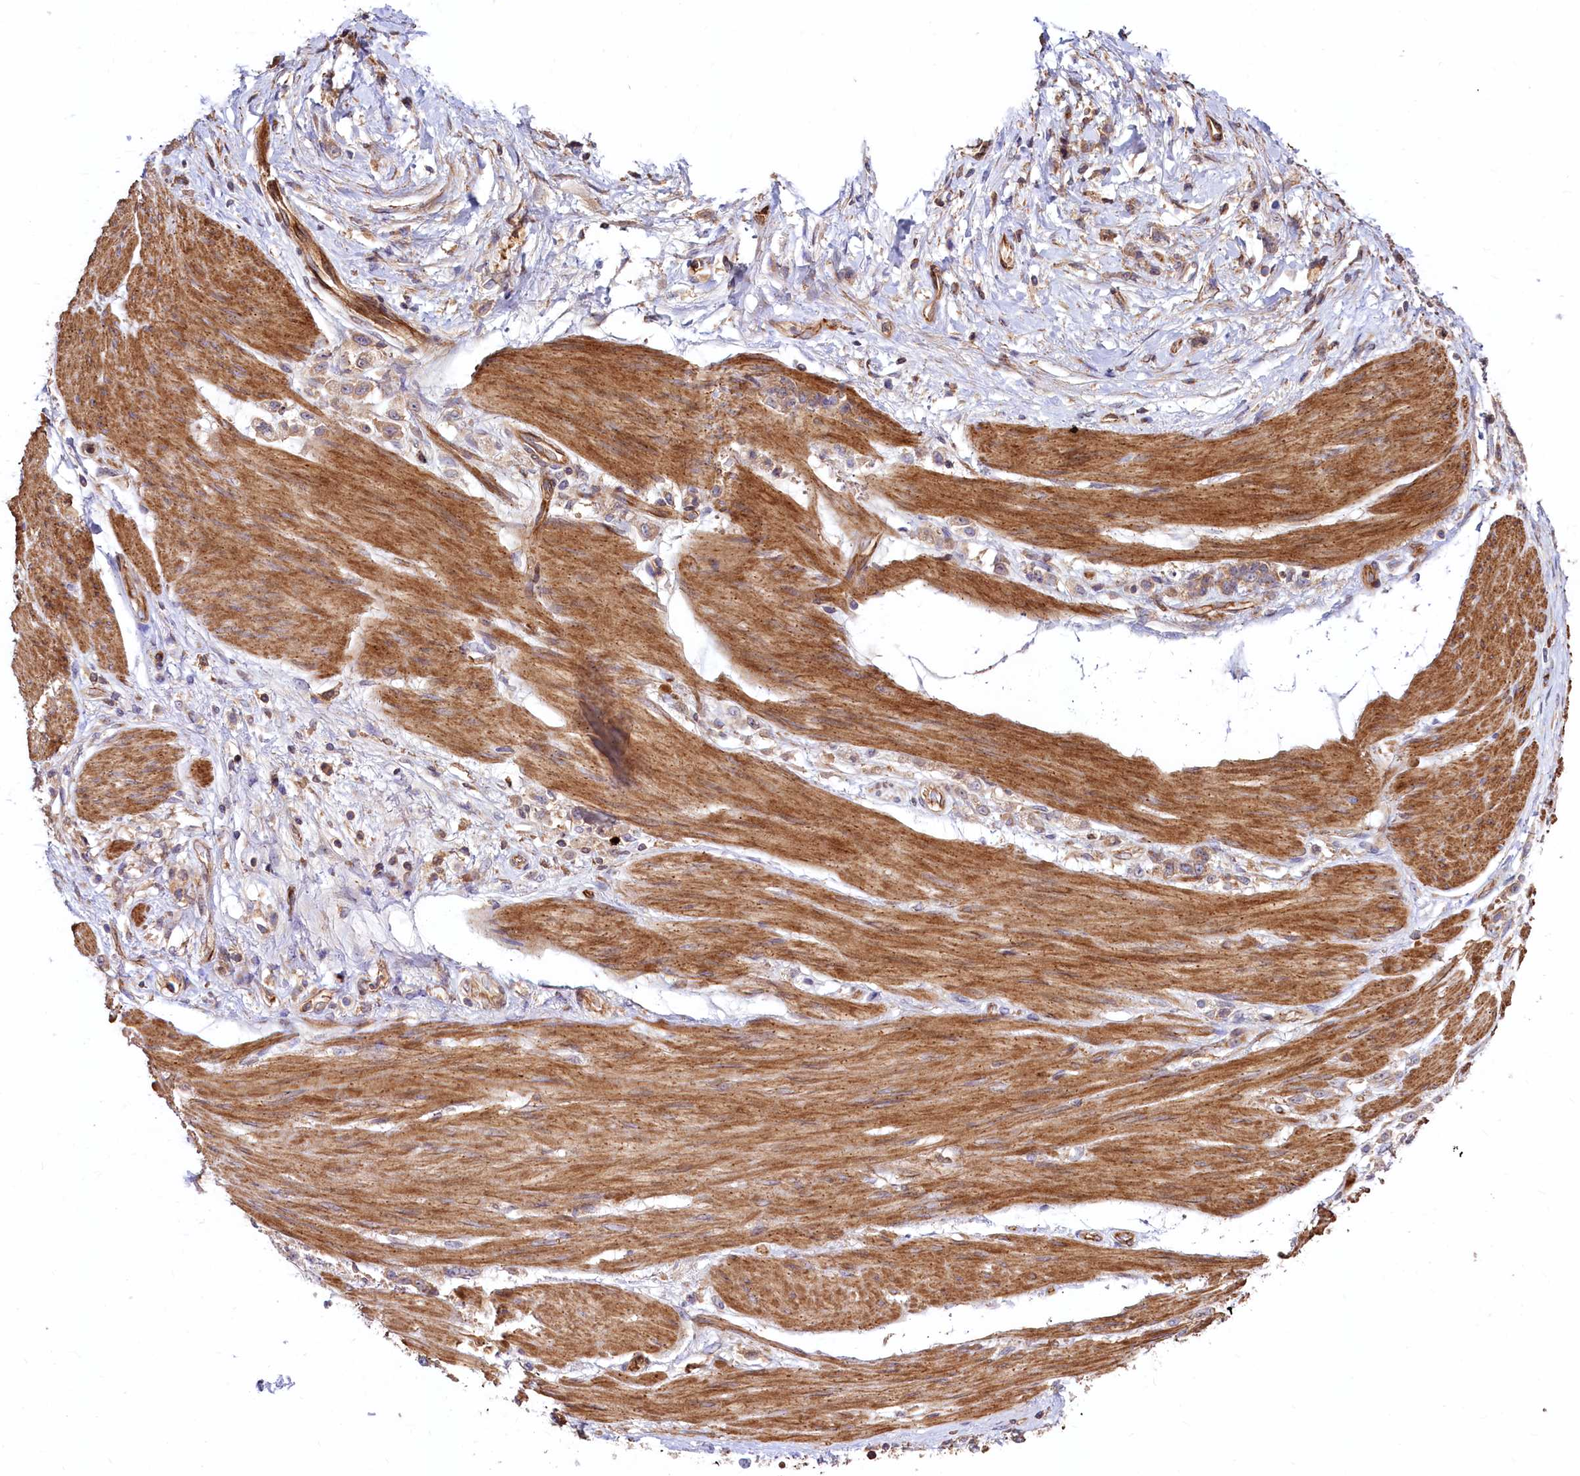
{"staining": {"intensity": "weak", "quantity": ">75%", "location": "cytoplasmic/membranous"}, "tissue": "stomach cancer", "cell_type": "Tumor cells", "image_type": "cancer", "snomed": [{"axis": "morphology", "description": "Adenocarcinoma, NOS"}, {"axis": "topography", "description": "Stomach"}], "caption": "Brown immunohistochemical staining in human adenocarcinoma (stomach) exhibits weak cytoplasmic/membranous positivity in about >75% of tumor cells.", "gene": "KLHDC4", "patient": {"sex": "female", "age": 60}}